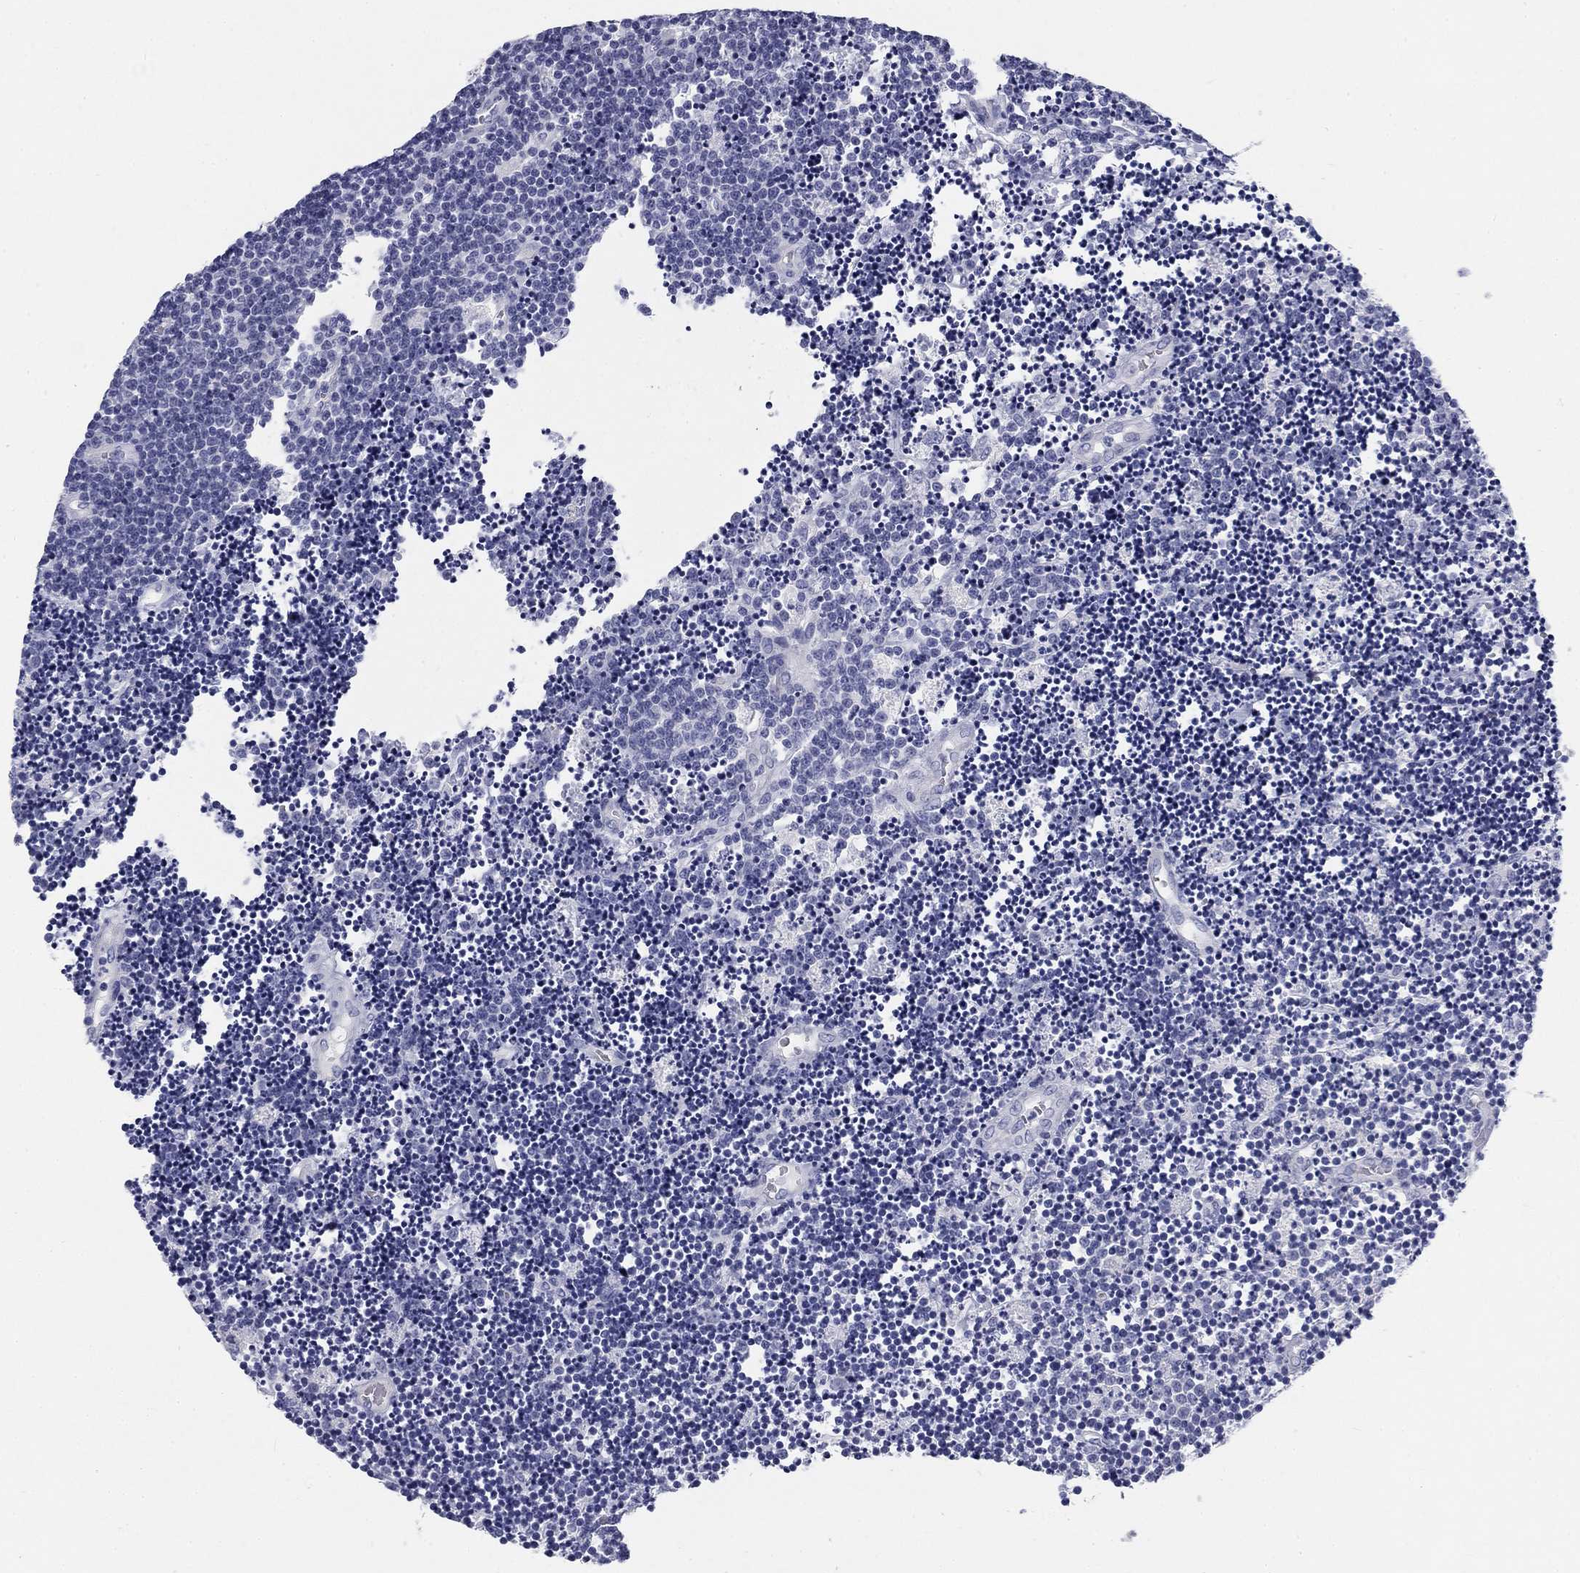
{"staining": {"intensity": "negative", "quantity": "none", "location": "none"}, "tissue": "lymphoma", "cell_type": "Tumor cells", "image_type": "cancer", "snomed": [{"axis": "morphology", "description": "Malignant lymphoma, non-Hodgkin's type, Low grade"}, {"axis": "topography", "description": "Brain"}], "caption": "Immunohistochemical staining of human malignant lymphoma, non-Hodgkin's type (low-grade) reveals no significant staining in tumor cells.", "gene": "GALNTL5", "patient": {"sex": "female", "age": 66}}